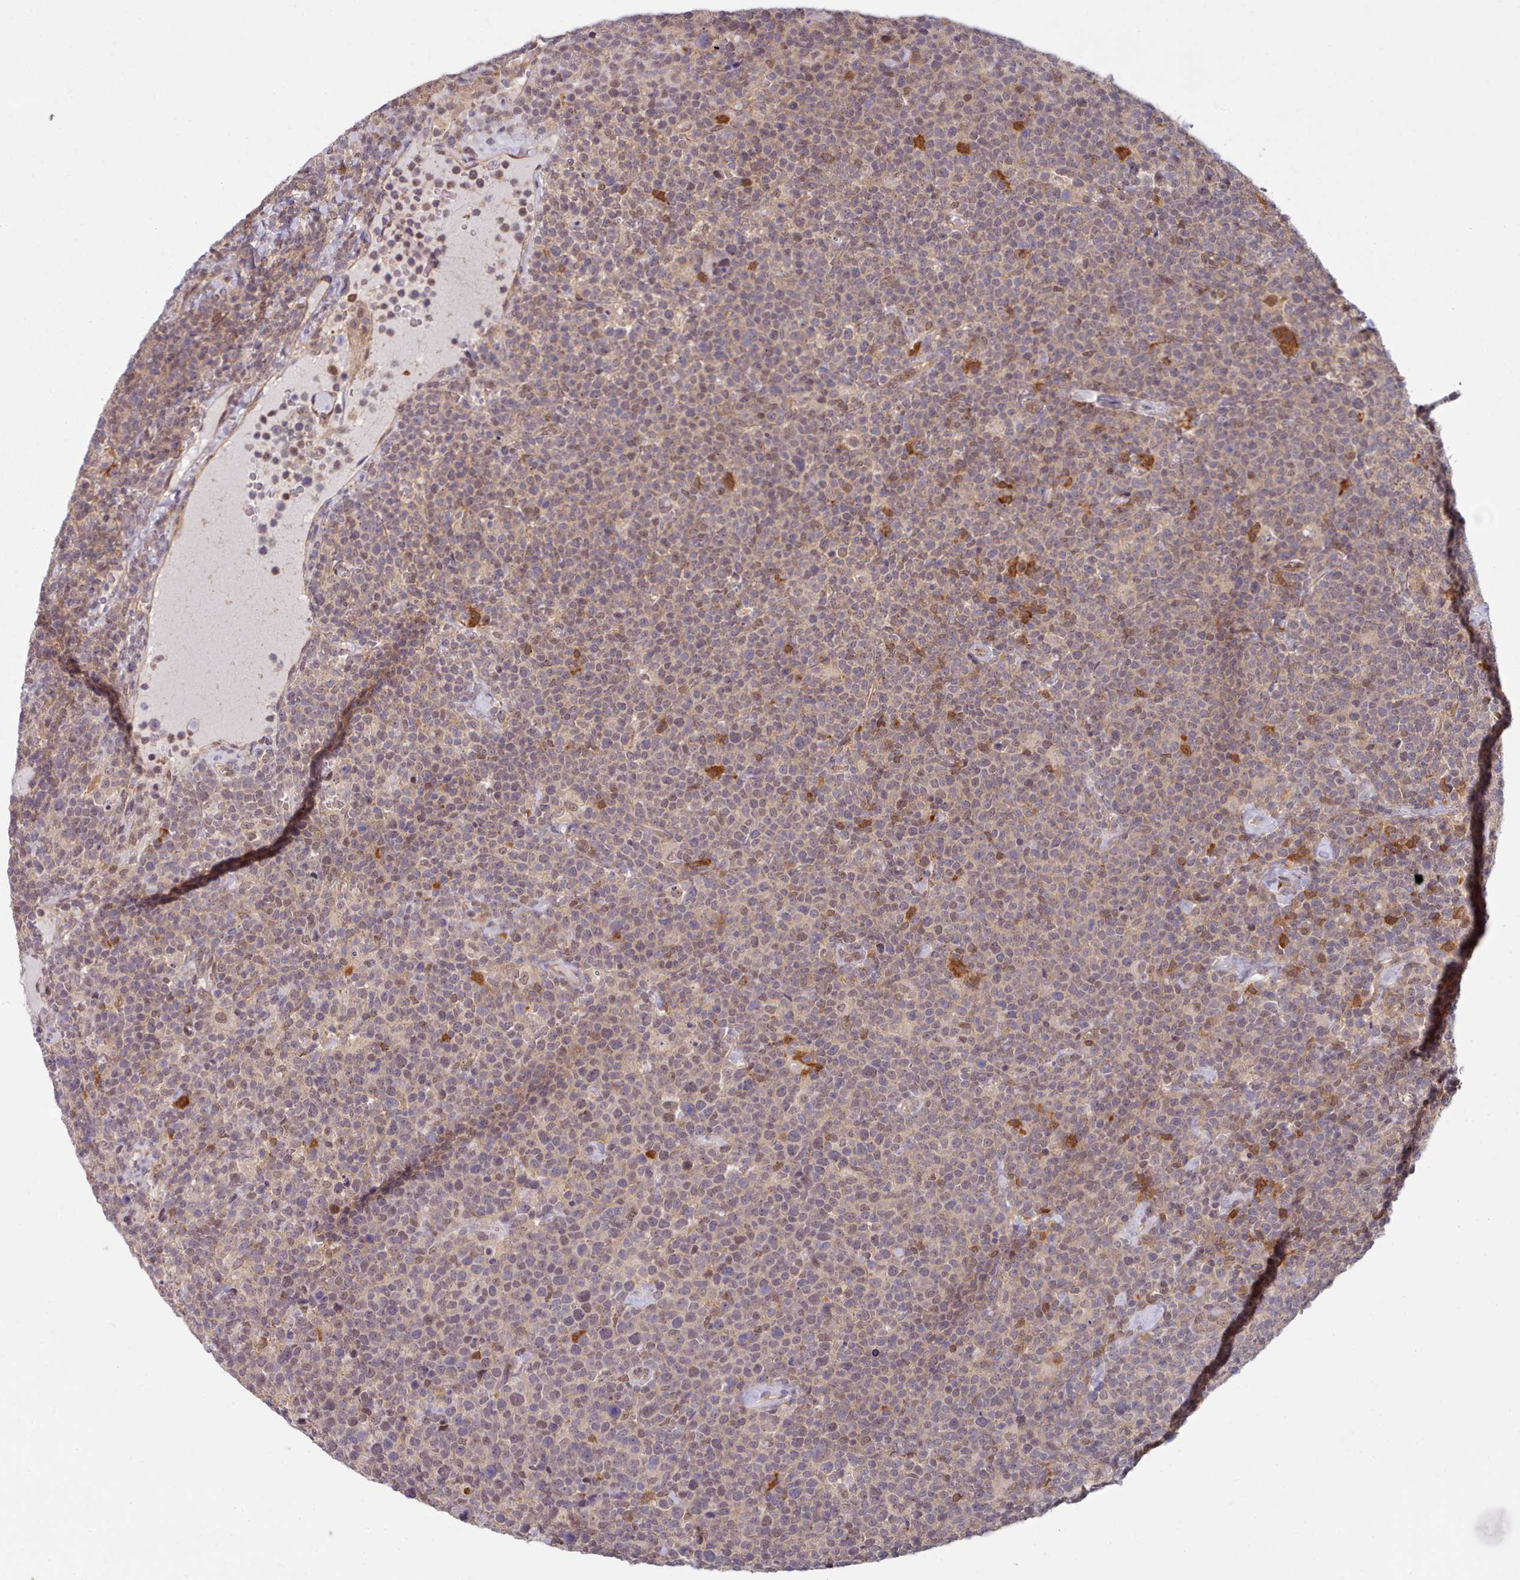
{"staining": {"intensity": "moderate", "quantity": "<25%", "location": "cytoplasmic/membranous"}, "tissue": "lymphoma", "cell_type": "Tumor cells", "image_type": "cancer", "snomed": [{"axis": "morphology", "description": "Malignant lymphoma, non-Hodgkin's type, High grade"}, {"axis": "topography", "description": "Lymph node"}], "caption": "Moderate cytoplasmic/membranous staining is present in approximately <25% of tumor cells in high-grade malignant lymphoma, non-Hodgkin's type.", "gene": "CES3", "patient": {"sex": "male", "age": 61}}